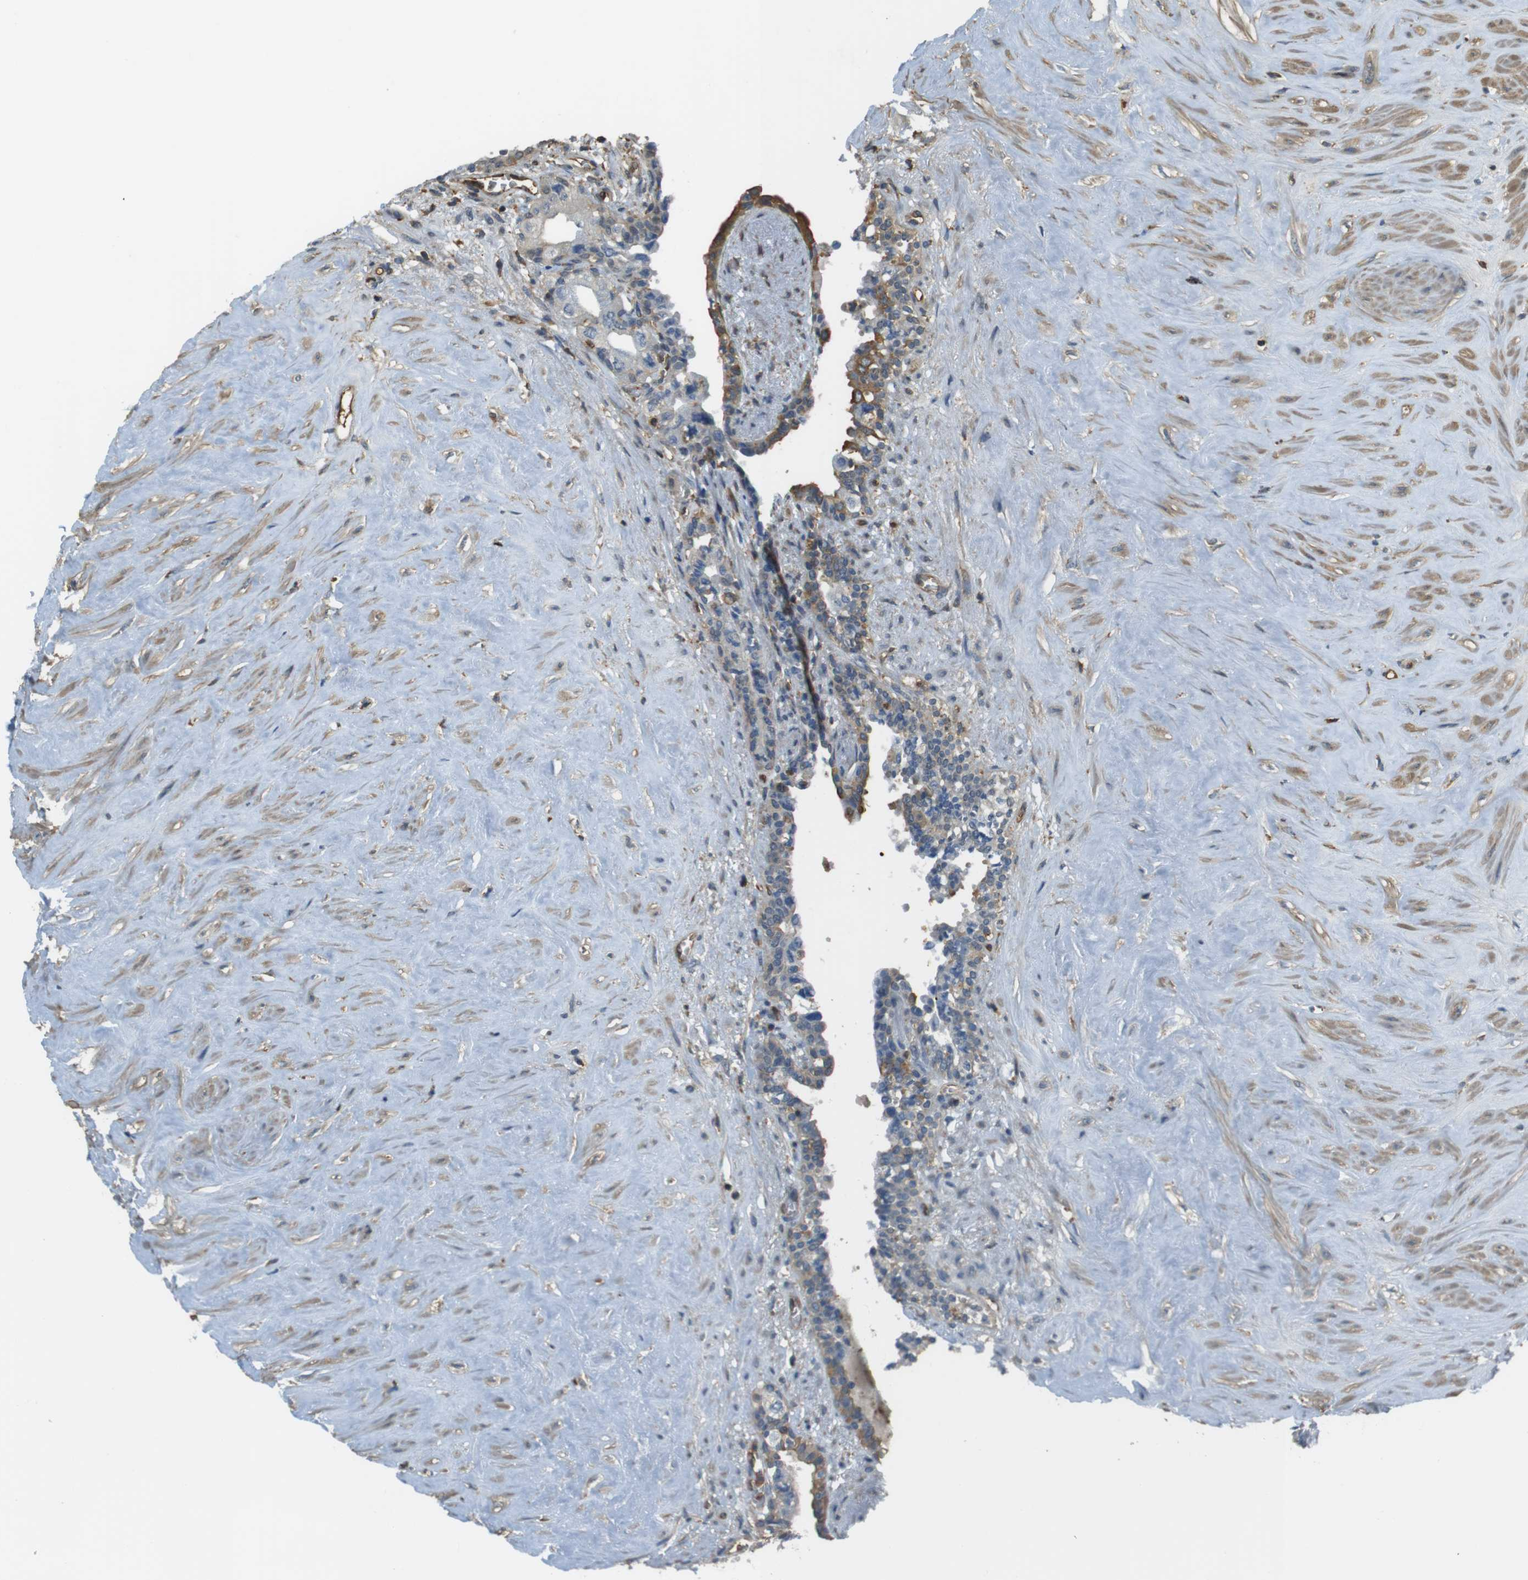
{"staining": {"intensity": "moderate", "quantity": "<25%", "location": "cytoplasmic/membranous"}, "tissue": "seminal vesicle", "cell_type": "Glandular cells", "image_type": "normal", "snomed": [{"axis": "morphology", "description": "Normal tissue, NOS"}, {"axis": "topography", "description": "Seminal veicle"}], "caption": "Immunohistochemical staining of normal human seminal vesicle displays low levels of moderate cytoplasmic/membranous positivity in about <25% of glandular cells.", "gene": "FCAR", "patient": {"sex": "male", "age": 63}}